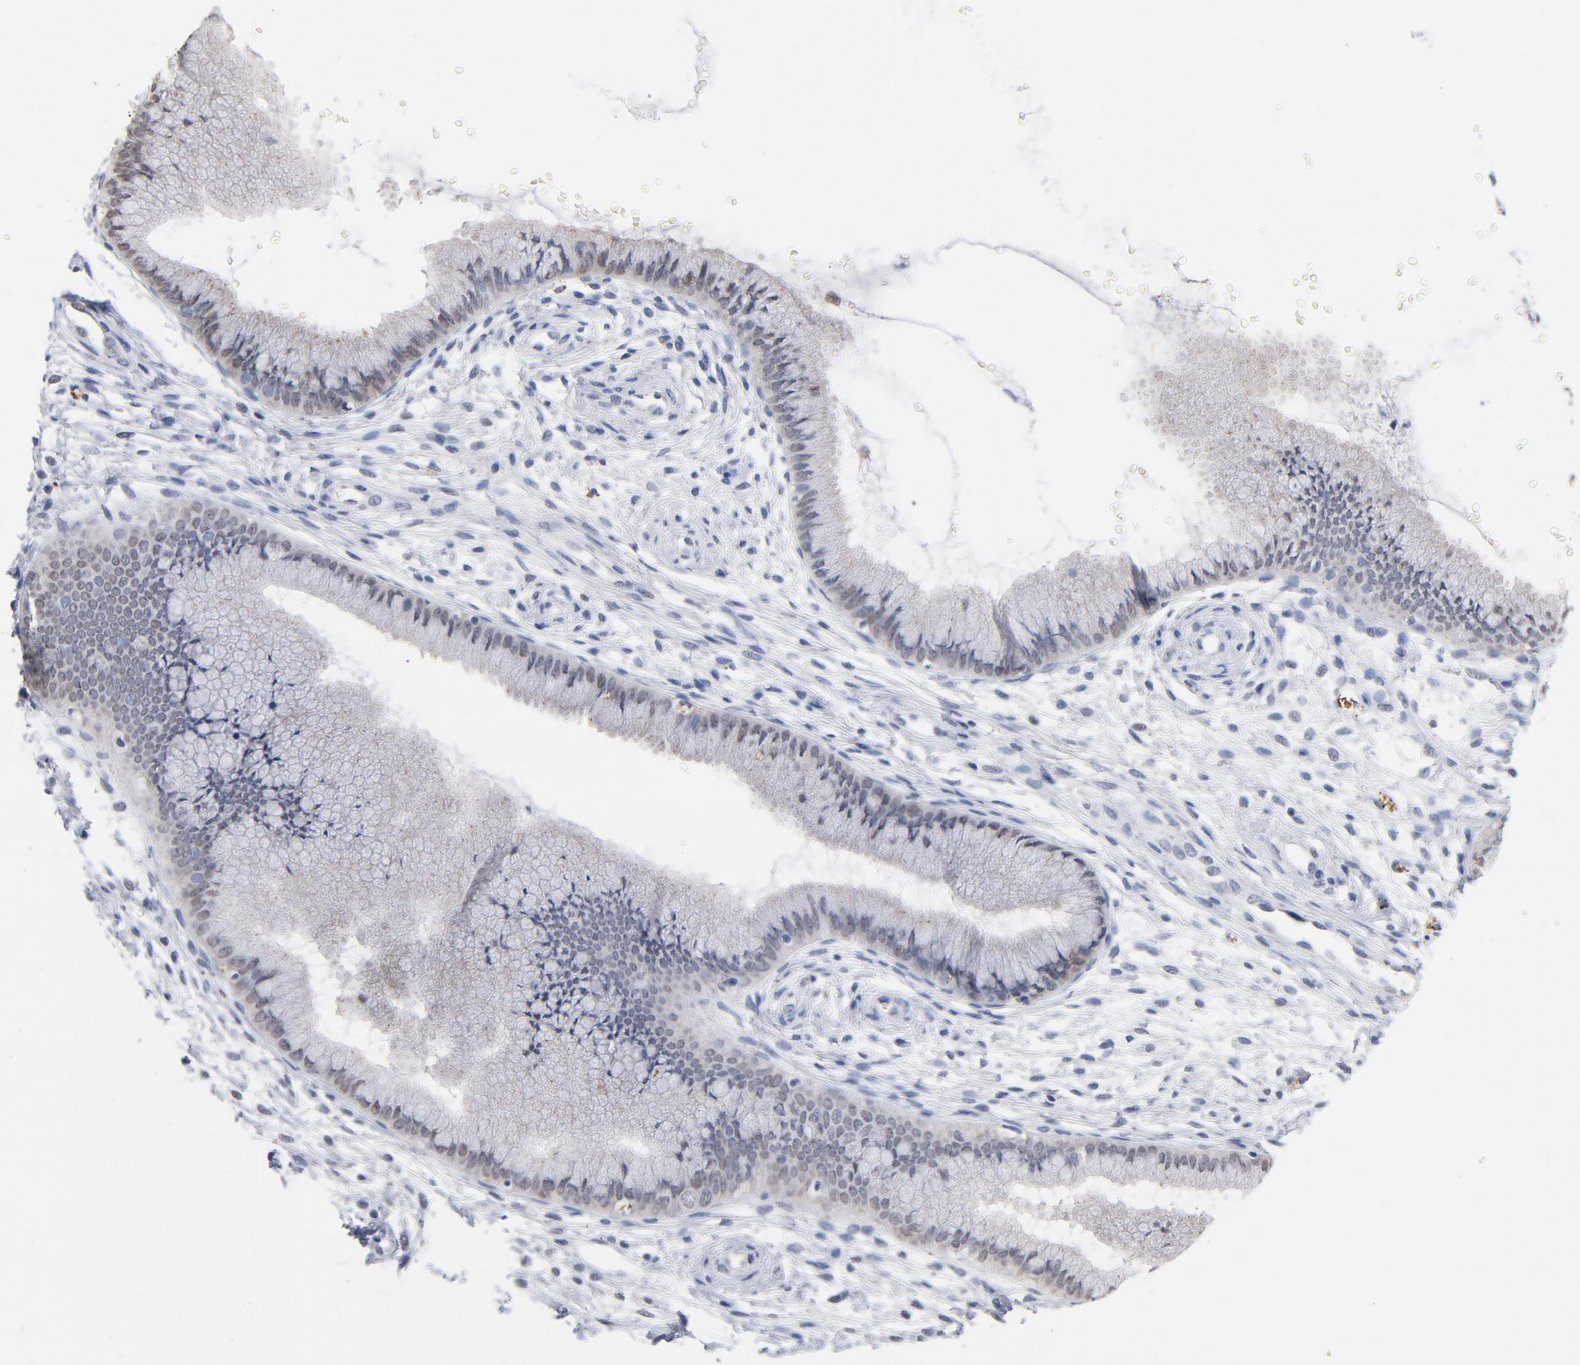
{"staining": {"intensity": "weak", "quantity": "<25%", "location": "nuclear"}, "tissue": "cervix", "cell_type": "Glandular cells", "image_type": "normal", "snomed": [{"axis": "morphology", "description": "Normal tissue, NOS"}, {"axis": "topography", "description": "Cervix"}], "caption": "The histopathology image reveals no staining of glandular cells in normal cervix. The staining is performed using DAB (3,3'-diaminobenzidine) brown chromogen with nuclei counter-stained in using hematoxylin.", "gene": "RBM3", "patient": {"sex": "female", "age": 39}}